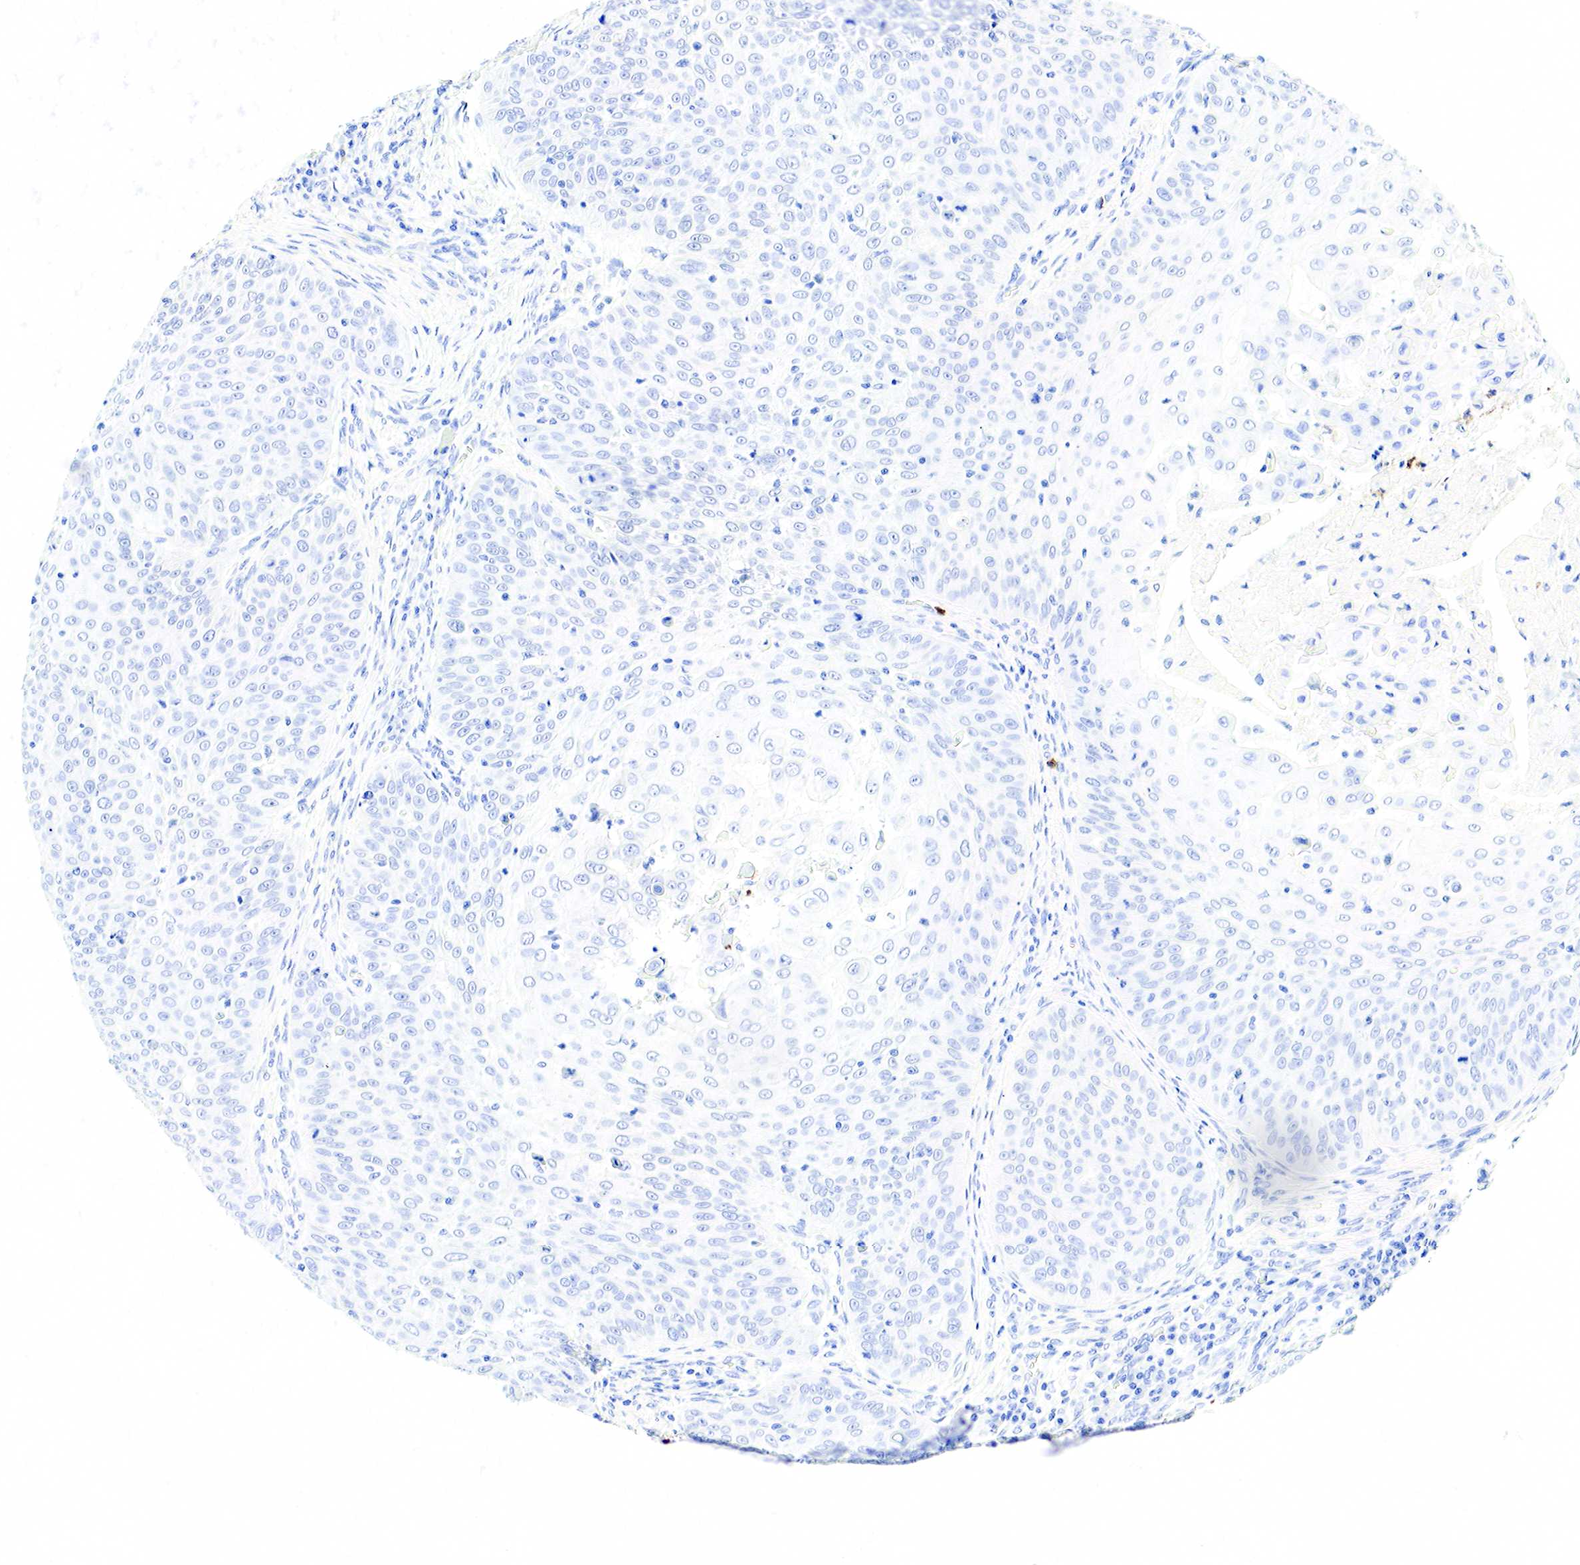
{"staining": {"intensity": "negative", "quantity": "none", "location": "none"}, "tissue": "skin cancer", "cell_type": "Tumor cells", "image_type": "cancer", "snomed": [{"axis": "morphology", "description": "Squamous cell carcinoma, NOS"}, {"axis": "topography", "description": "Skin"}], "caption": "Tumor cells show no significant protein expression in skin cancer.", "gene": "FUT4", "patient": {"sex": "male", "age": 82}}